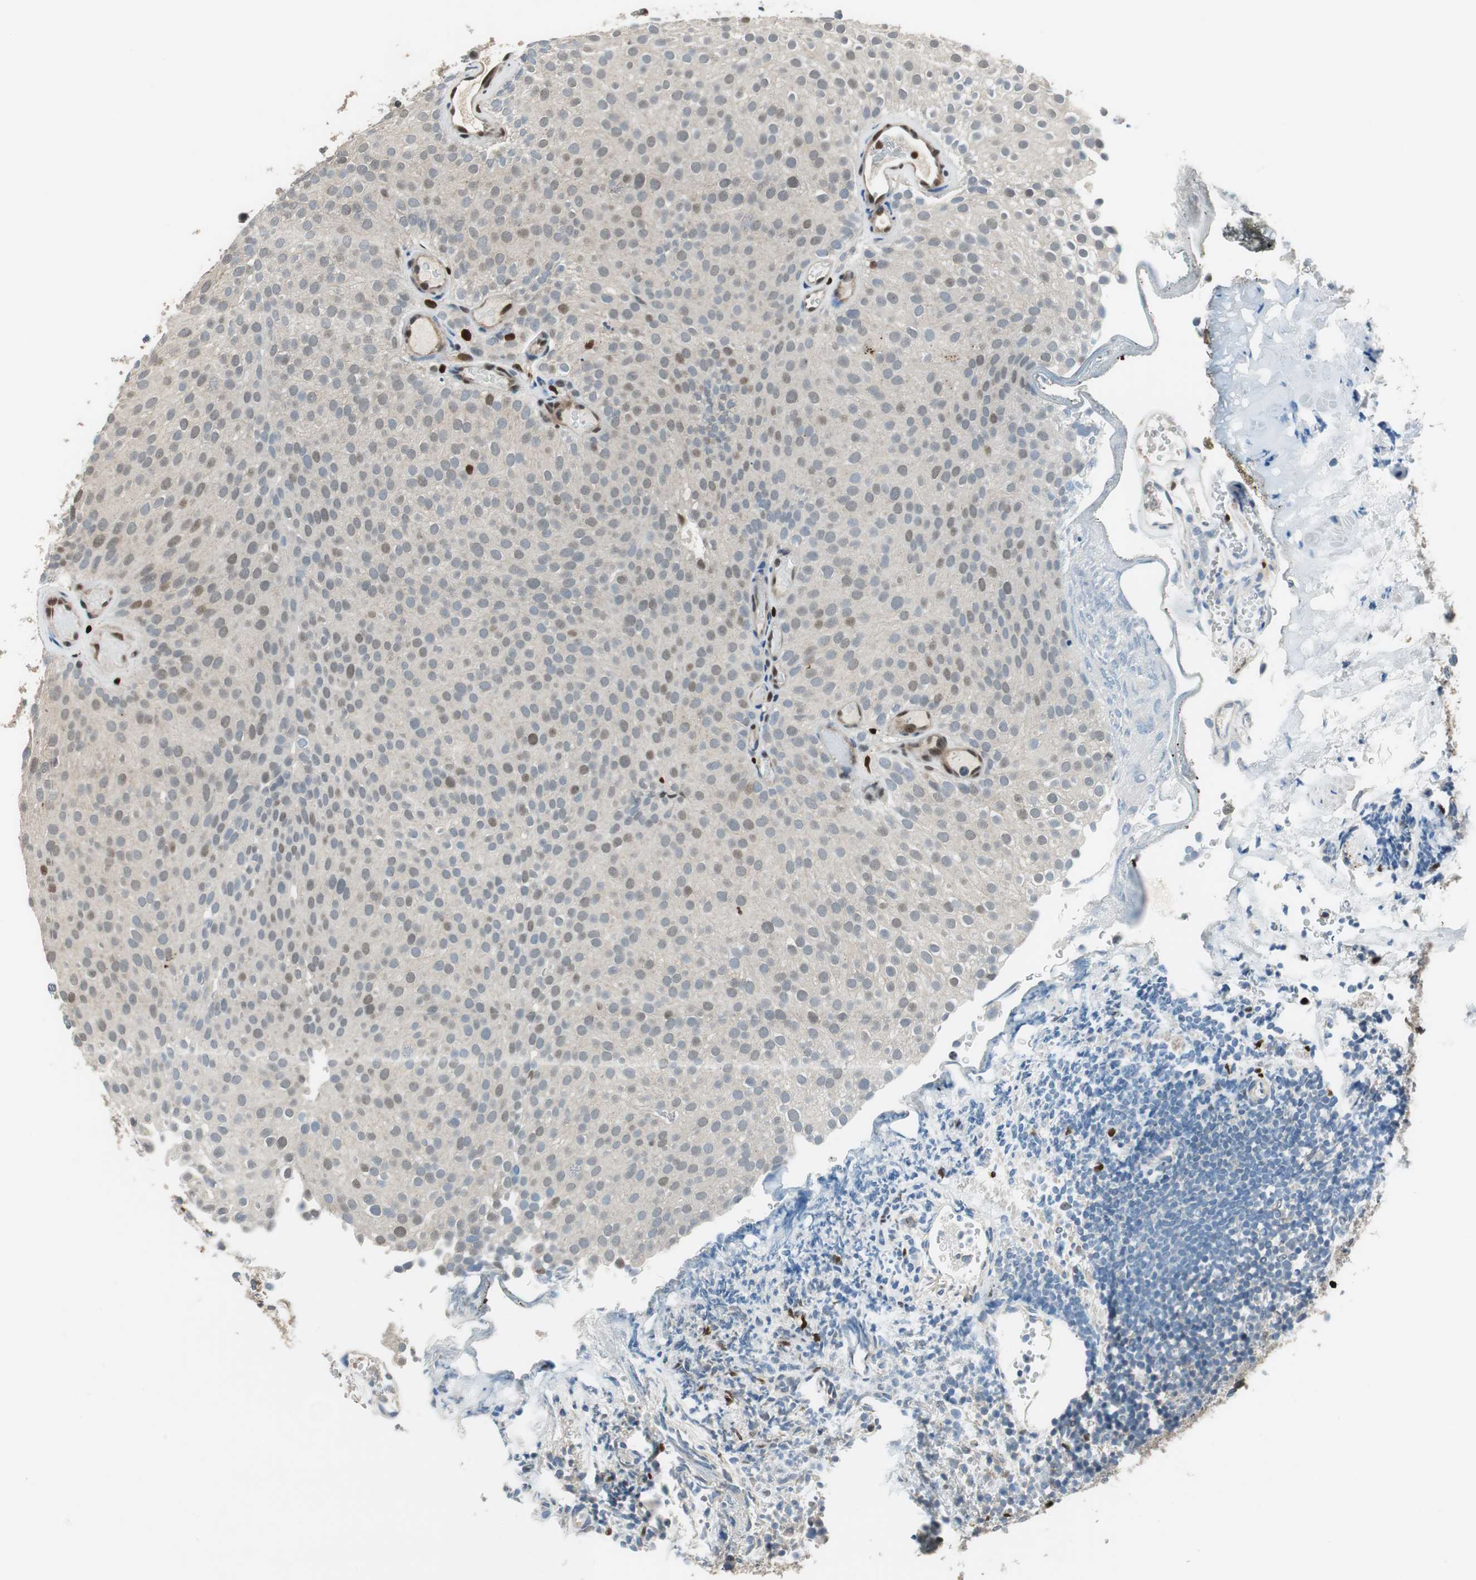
{"staining": {"intensity": "weak", "quantity": "<25%", "location": "nuclear"}, "tissue": "urothelial cancer", "cell_type": "Tumor cells", "image_type": "cancer", "snomed": [{"axis": "morphology", "description": "Urothelial carcinoma, Low grade"}, {"axis": "topography", "description": "Urinary bladder"}], "caption": "A histopathology image of human urothelial cancer is negative for staining in tumor cells.", "gene": "MAFB", "patient": {"sex": "male", "age": 78}}